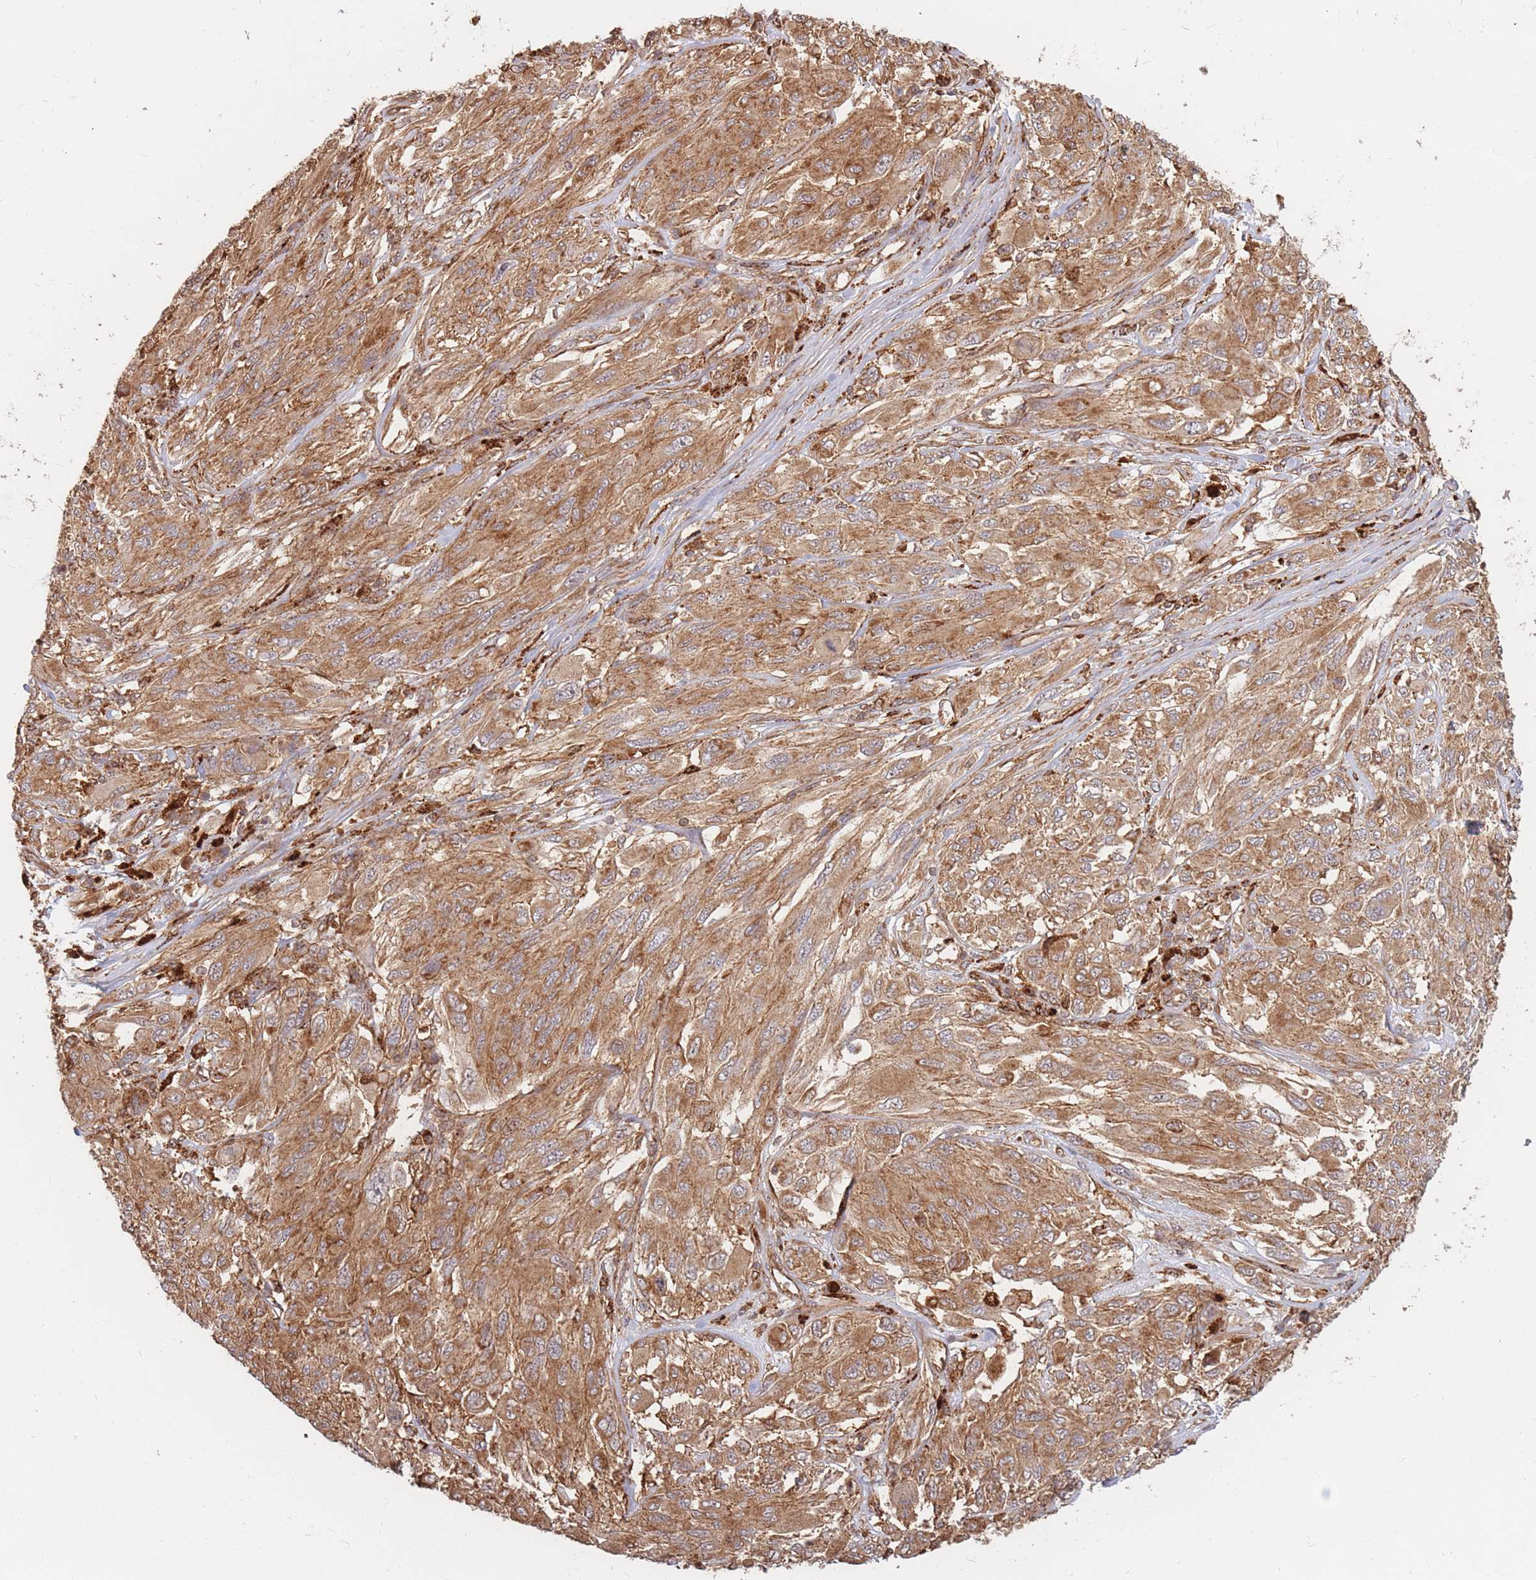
{"staining": {"intensity": "moderate", "quantity": ">75%", "location": "cytoplasmic/membranous"}, "tissue": "melanoma", "cell_type": "Tumor cells", "image_type": "cancer", "snomed": [{"axis": "morphology", "description": "Malignant melanoma, NOS"}, {"axis": "topography", "description": "Skin"}], "caption": "Protein analysis of malignant melanoma tissue exhibits moderate cytoplasmic/membranous expression in about >75% of tumor cells. (DAB IHC with brightfield microscopy, high magnification).", "gene": "RASSF2", "patient": {"sex": "female", "age": 91}}